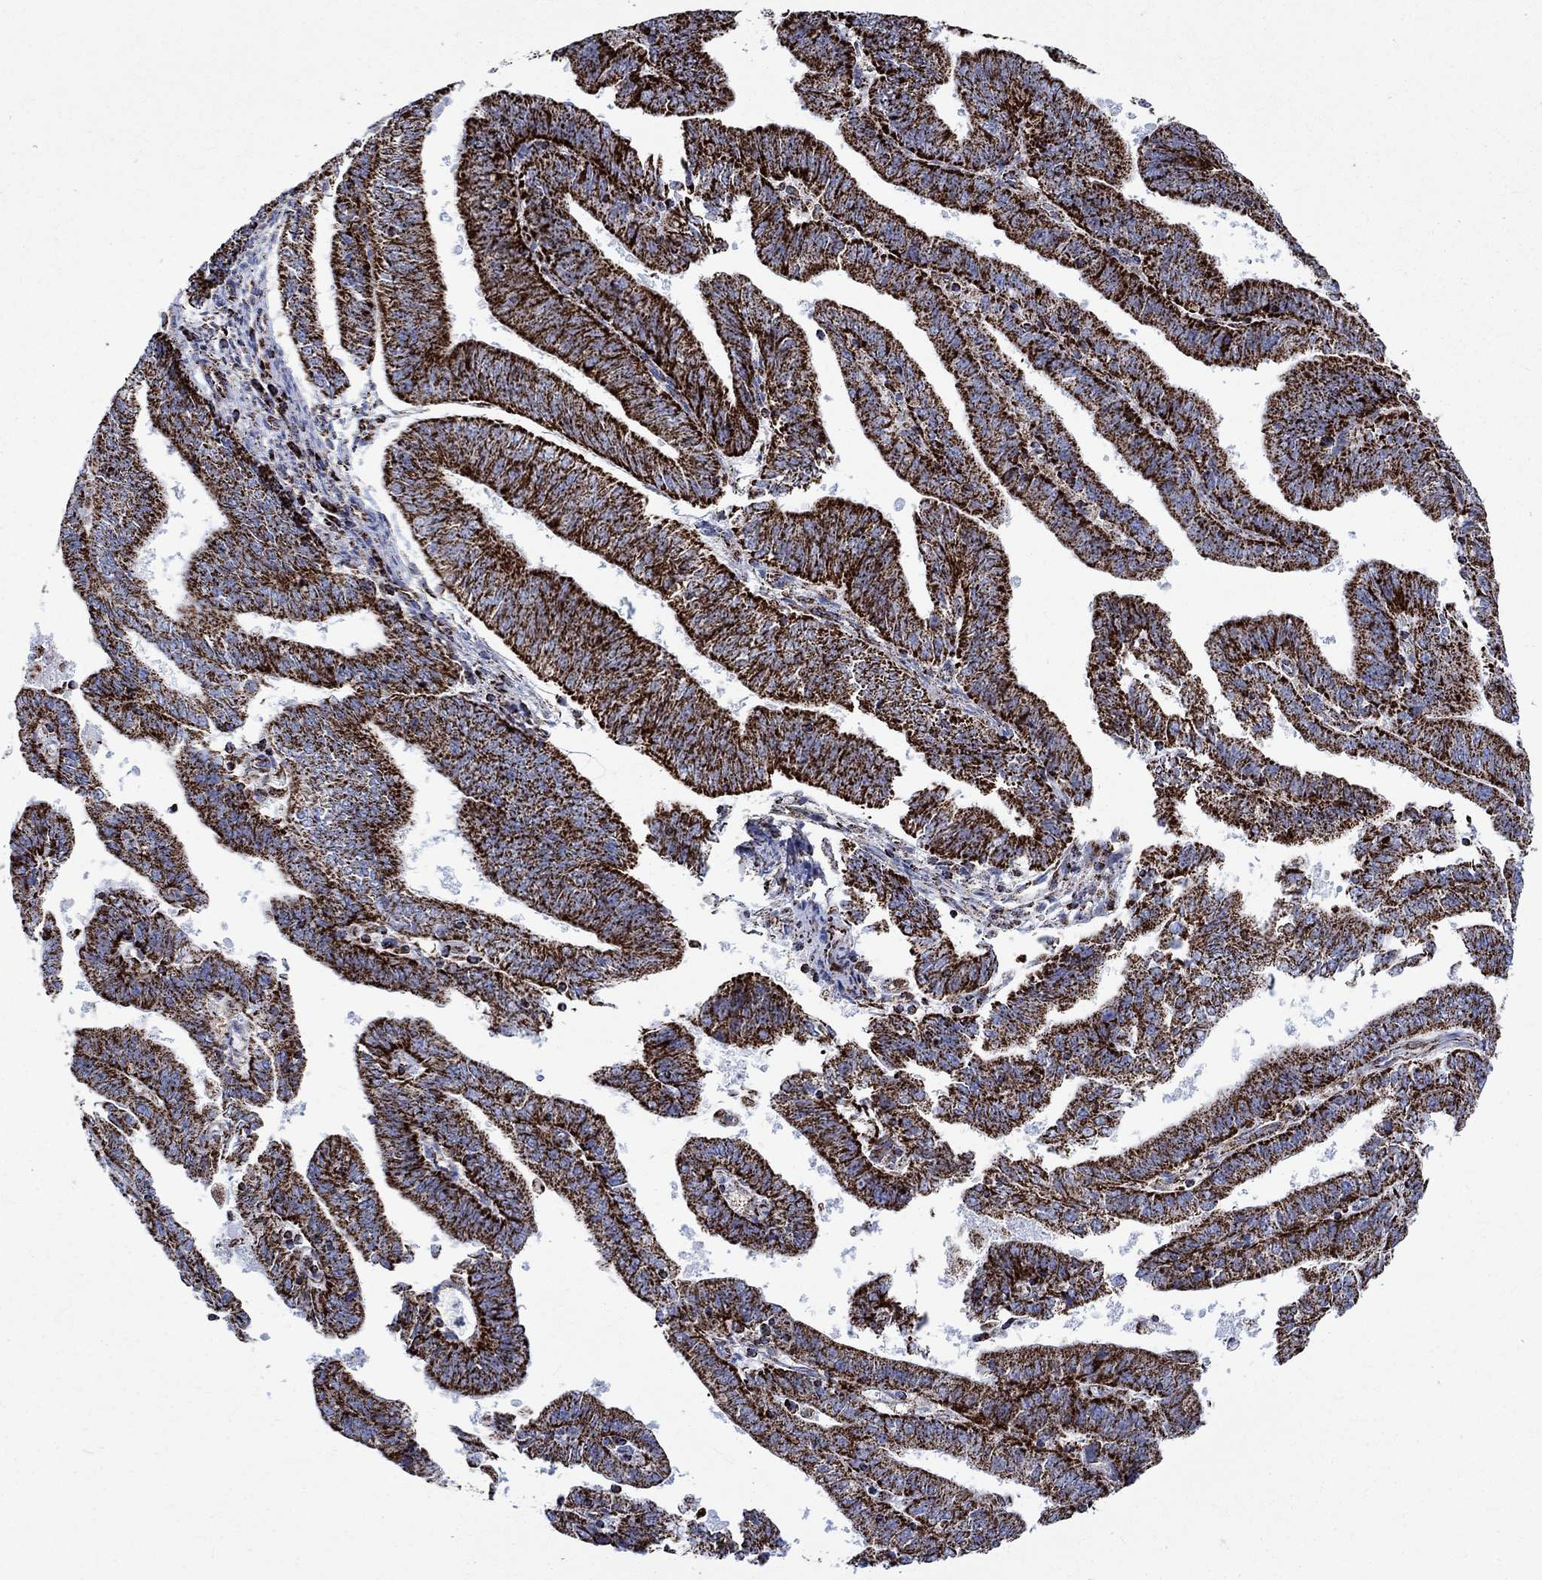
{"staining": {"intensity": "strong", "quantity": ">75%", "location": "cytoplasmic/membranous"}, "tissue": "endometrial cancer", "cell_type": "Tumor cells", "image_type": "cancer", "snomed": [{"axis": "morphology", "description": "Adenocarcinoma, NOS"}, {"axis": "topography", "description": "Endometrium"}], "caption": "Tumor cells exhibit strong cytoplasmic/membranous positivity in about >75% of cells in adenocarcinoma (endometrial). (Stains: DAB in brown, nuclei in blue, Microscopy: brightfield microscopy at high magnification).", "gene": "RCE1", "patient": {"sex": "female", "age": 82}}